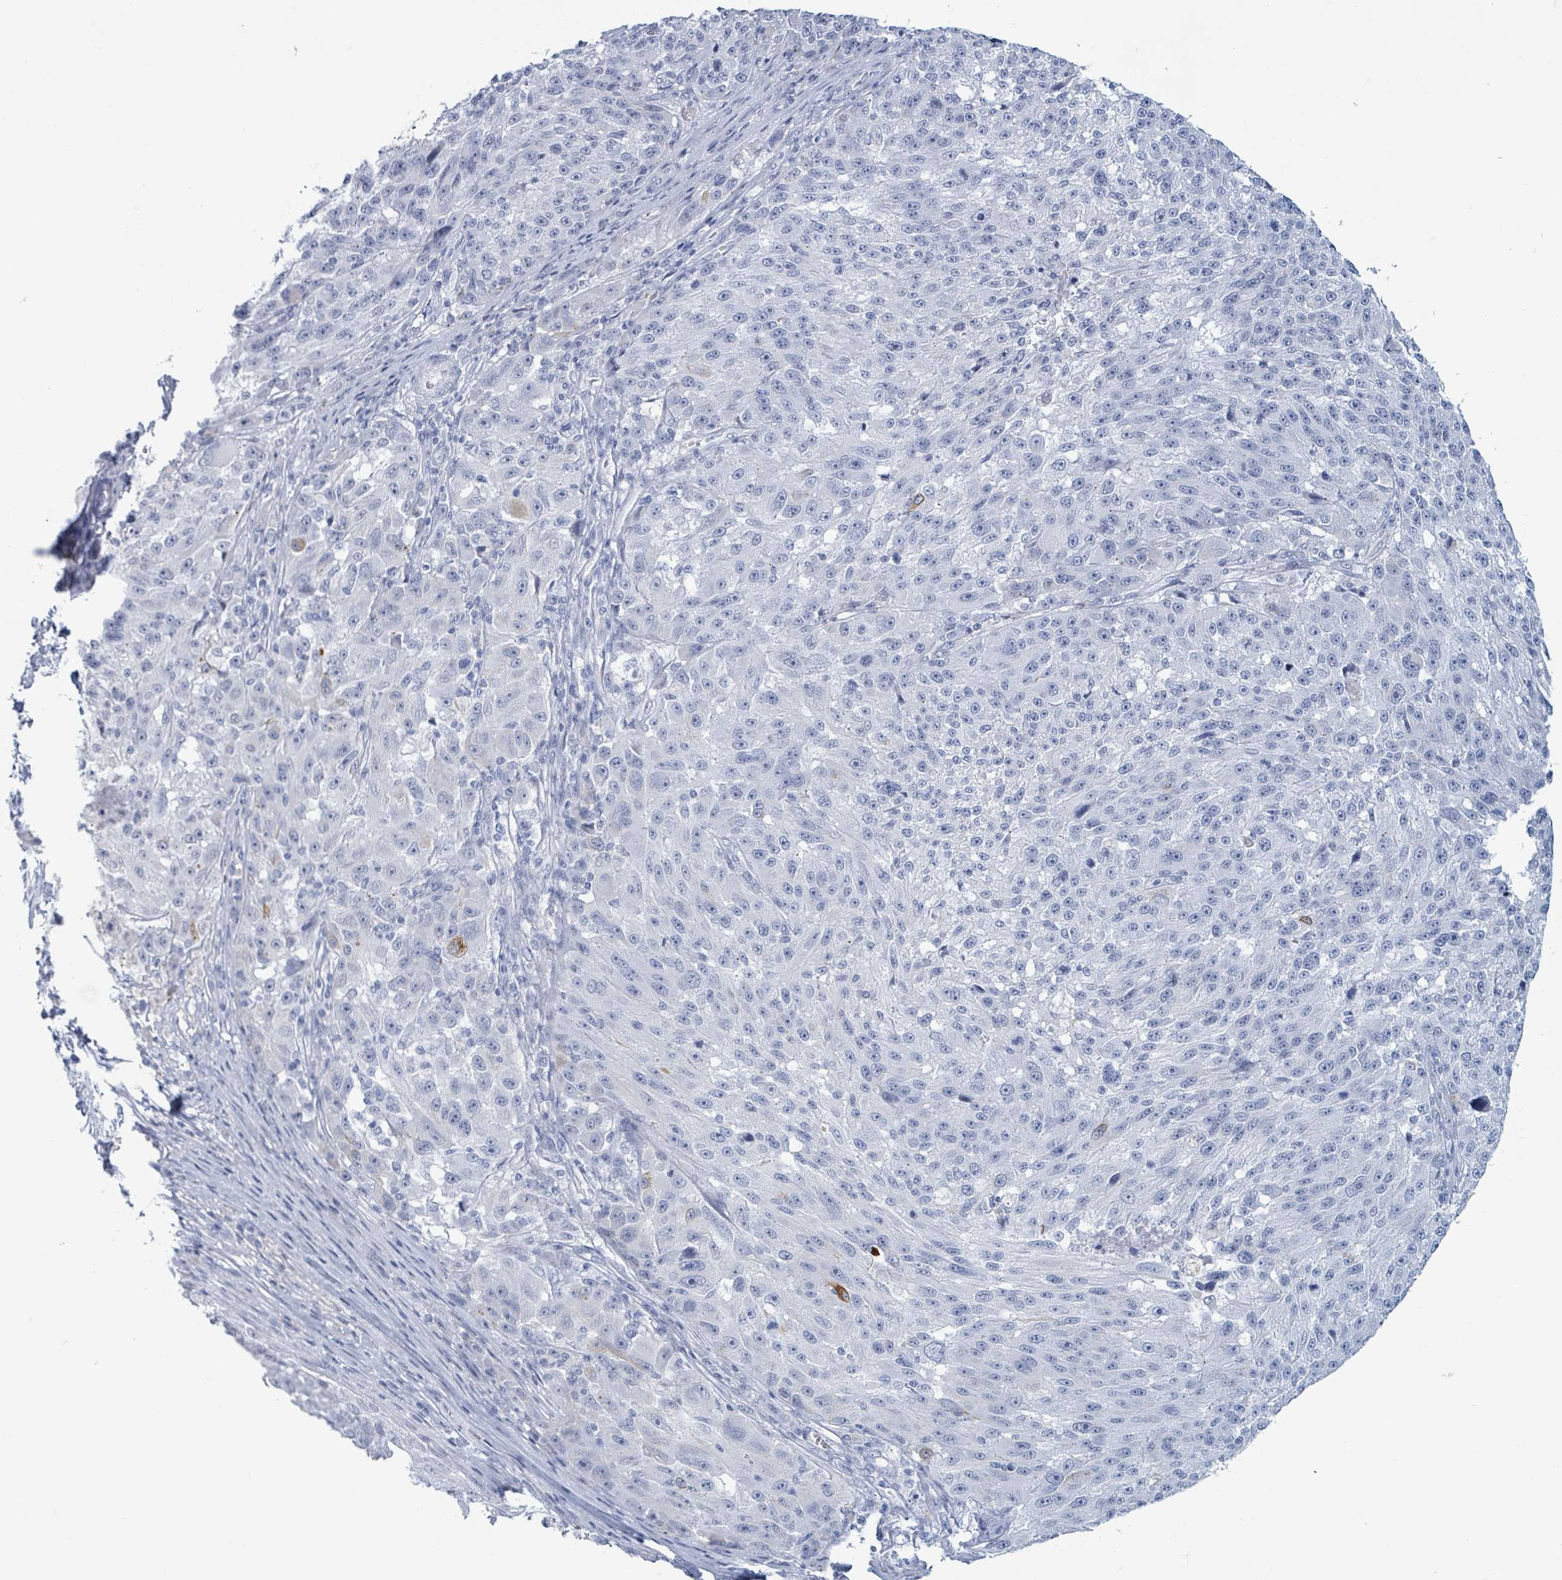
{"staining": {"intensity": "negative", "quantity": "none", "location": "none"}, "tissue": "melanoma", "cell_type": "Tumor cells", "image_type": "cancer", "snomed": [{"axis": "morphology", "description": "Malignant melanoma, NOS"}, {"axis": "topography", "description": "Skin"}], "caption": "High power microscopy histopathology image of an immunohistochemistry micrograph of malignant melanoma, revealing no significant expression in tumor cells. (DAB (3,3'-diaminobenzidine) immunohistochemistry (IHC) visualized using brightfield microscopy, high magnification).", "gene": "KRT8", "patient": {"sex": "male", "age": 53}}